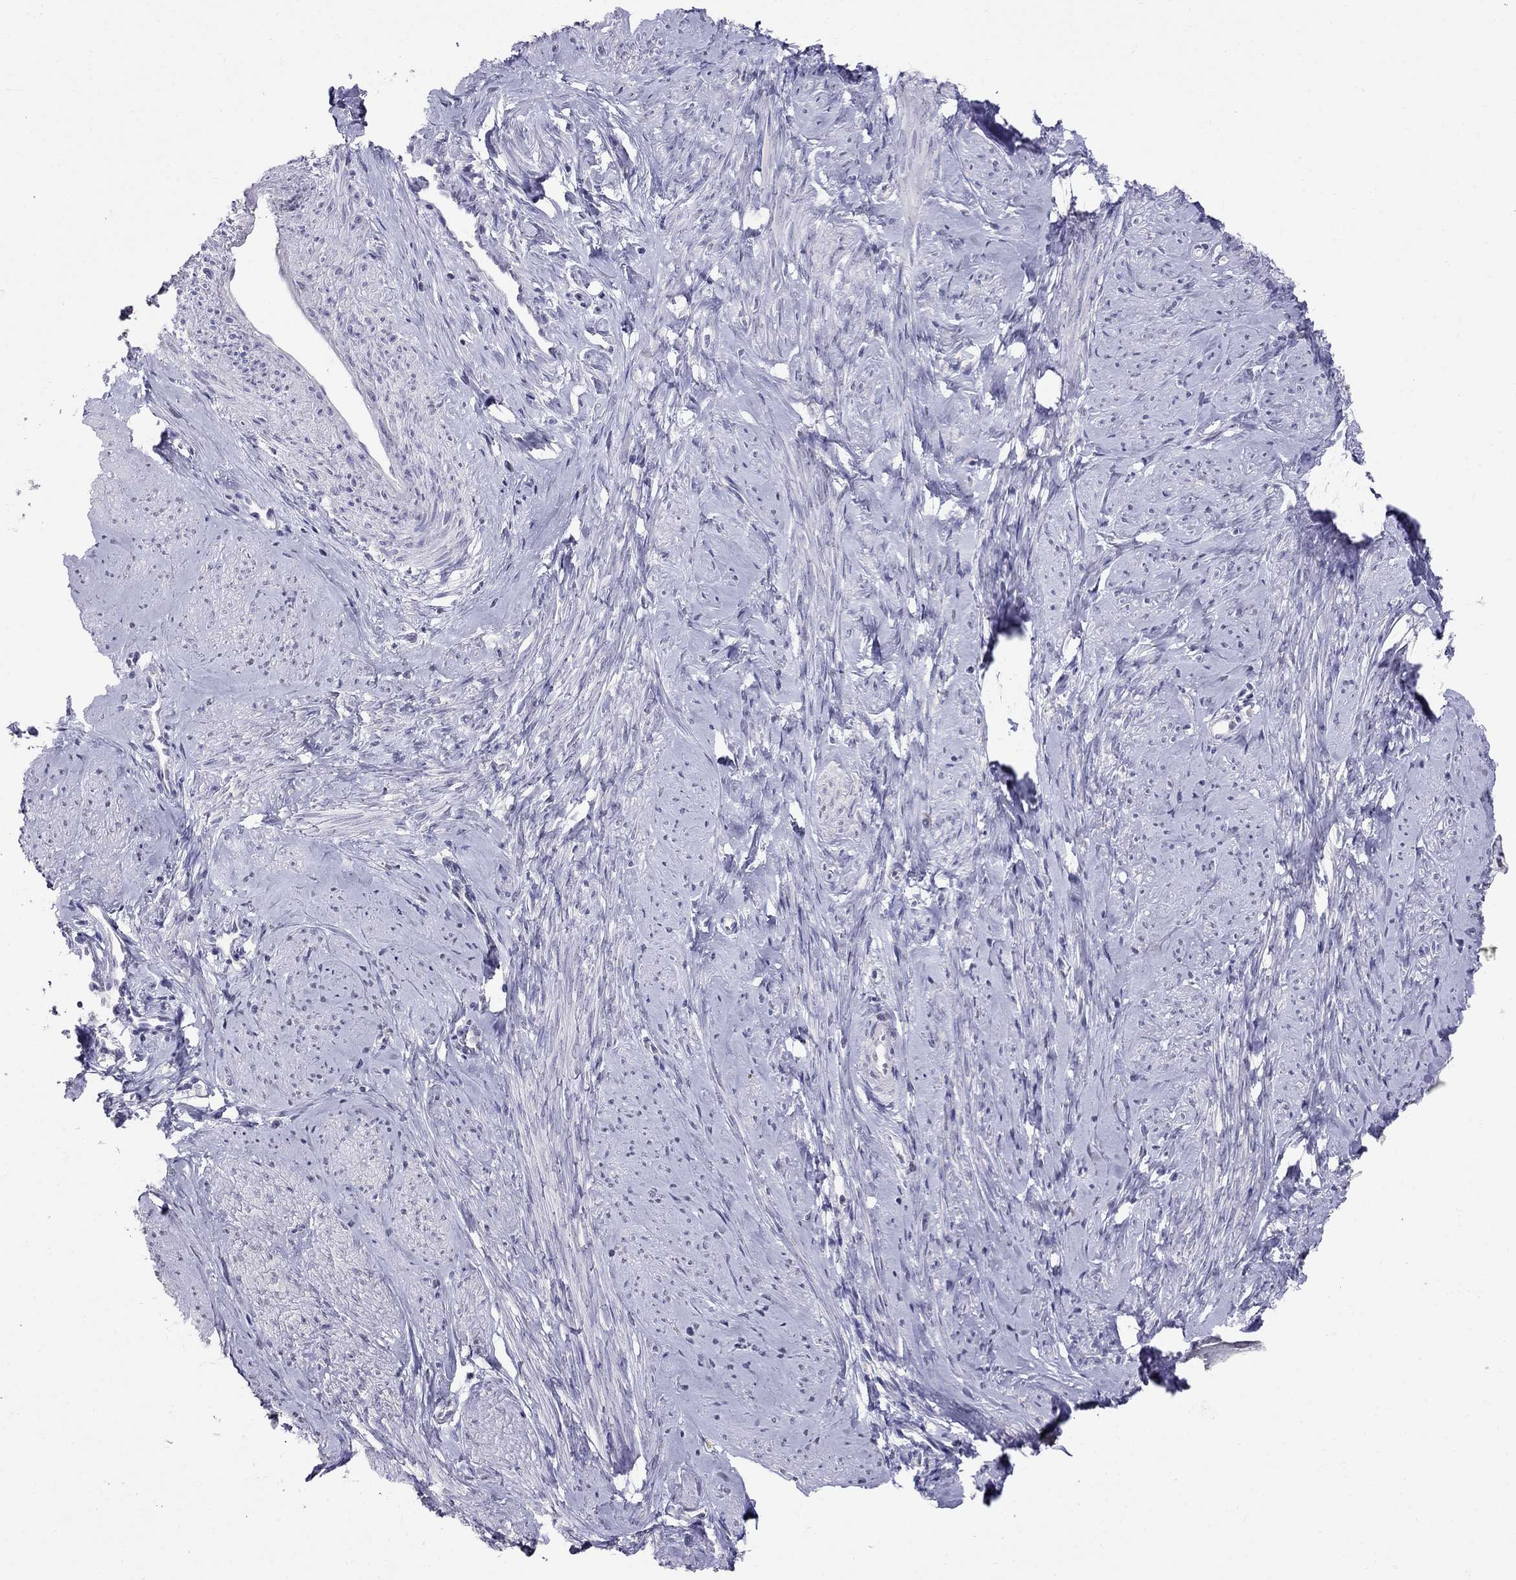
{"staining": {"intensity": "negative", "quantity": "none", "location": "none"}, "tissue": "smooth muscle", "cell_type": "Smooth muscle cells", "image_type": "normal", "snomed": [{"axis": "morphology", "description": "Normal tissue, NOS"}, {"axis": "topography", "description": "Smooth muscle"}], "caption": "An immunohistochemistry (IHC) photomicrograph of unremarkable smooth muscle is shown. There is no staining in smooth muscle cells of smooth muscle.", "gene": "MYO3B", "patient": {"sex": "female", "age": 48}}